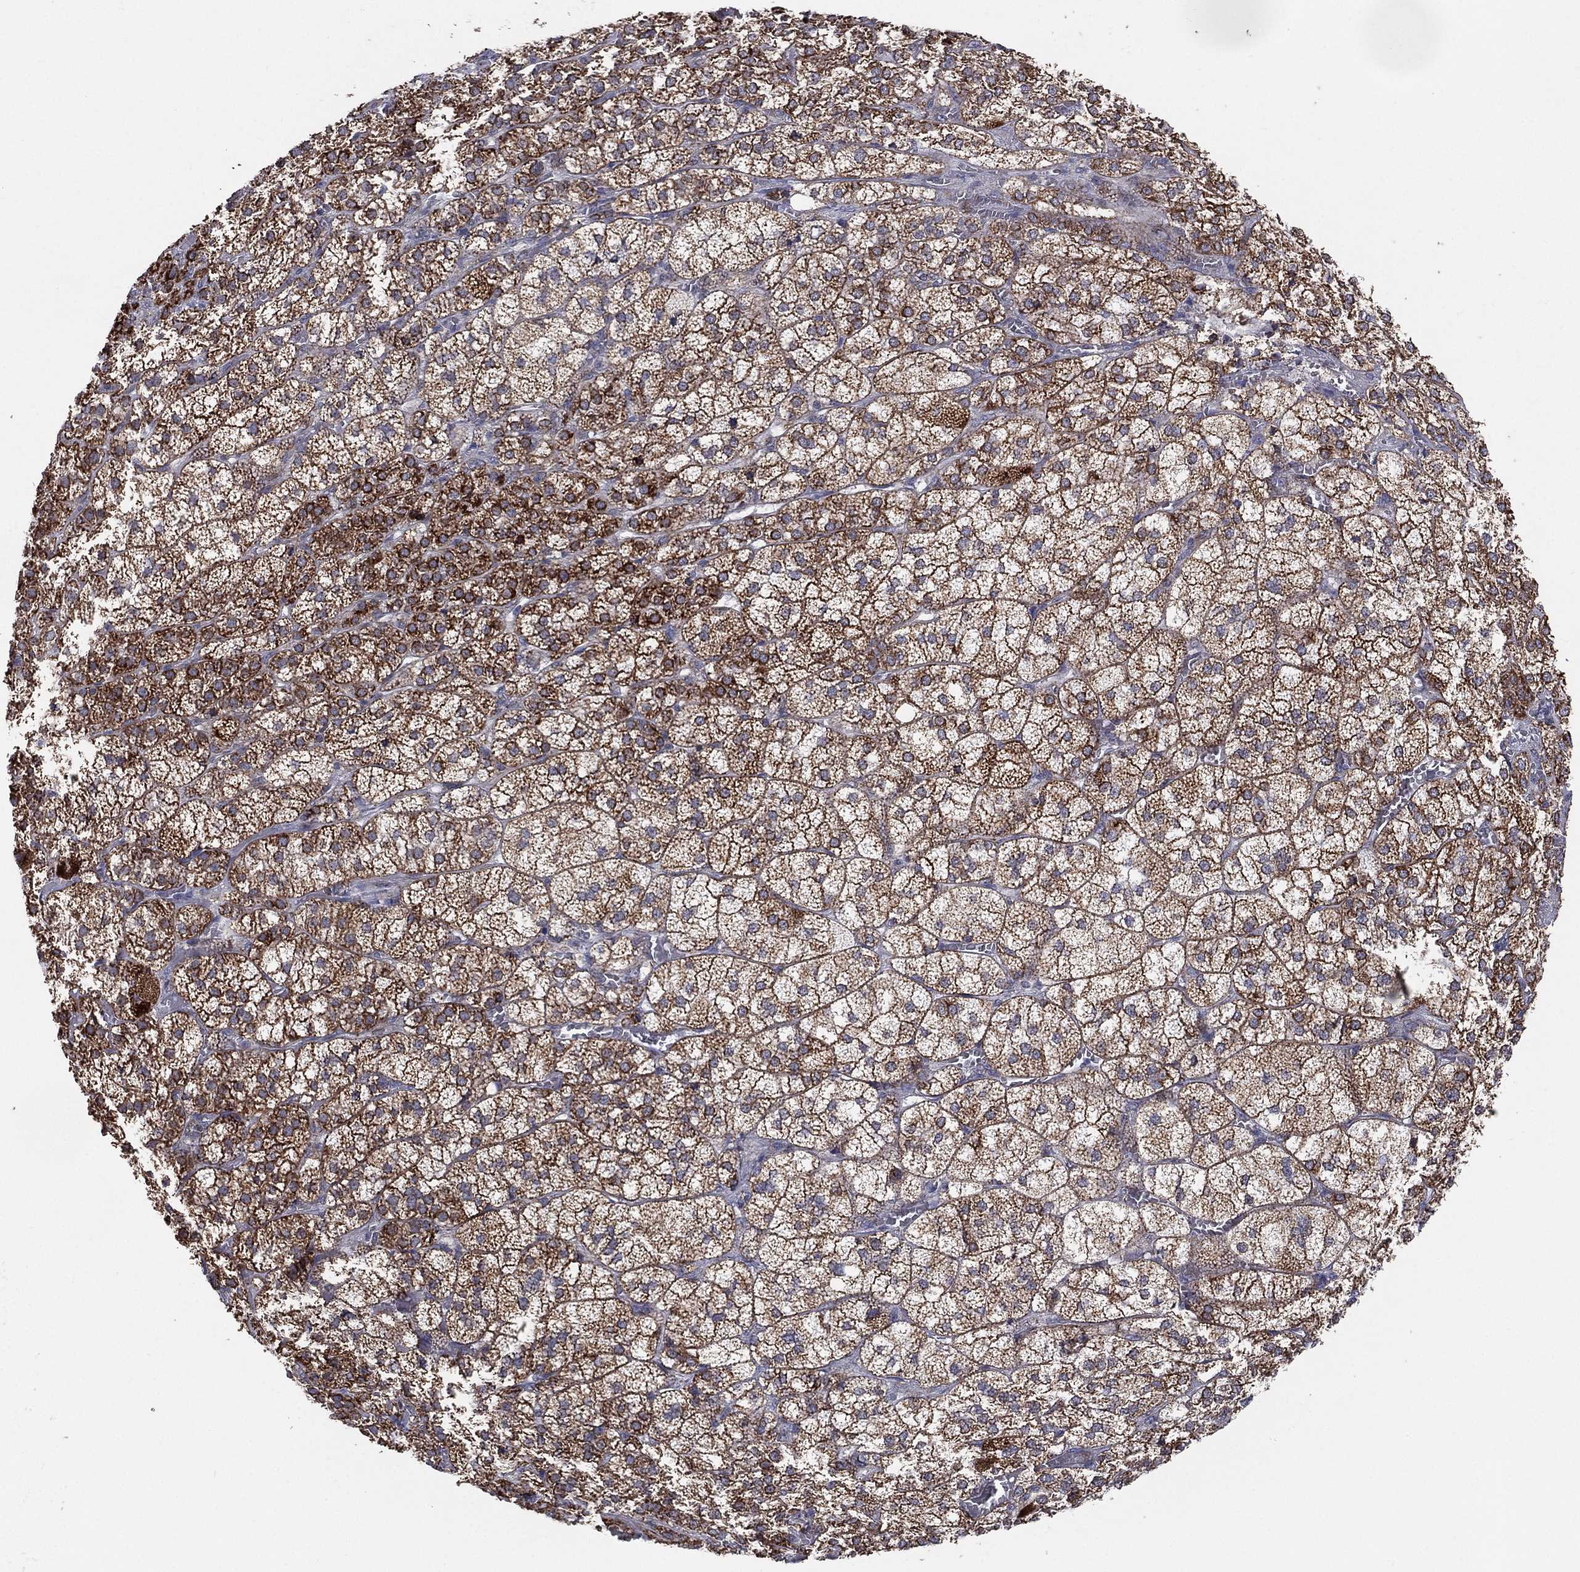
{"staining": {"intensity": "strong", "quantity": ">75%", "location": "cytoplasmic/membranous"}, "tissue": "adrenal gland", "cell_type": "Glandular cells", "image_type": "normal", "snomed": [{"axis": "morphology", "description": "Normal tissue, NOS"}, {"axis": "topography", "description": "Adrenal gland"}], "caption": "Immunohistochemical staining of benign adrenal gland demonstrates high levels of strong cytoplasmic/membranous expression in approximately >75% of glandular cells. The protein of interest is stained brown, and the nuclei are stained in blue (DAB (3,3'-diaminobenzidine) IHC with brightfield microscopy, high magnification).", "gene": "PSMG4", "patient": {"sex": "female", "age": 60}}